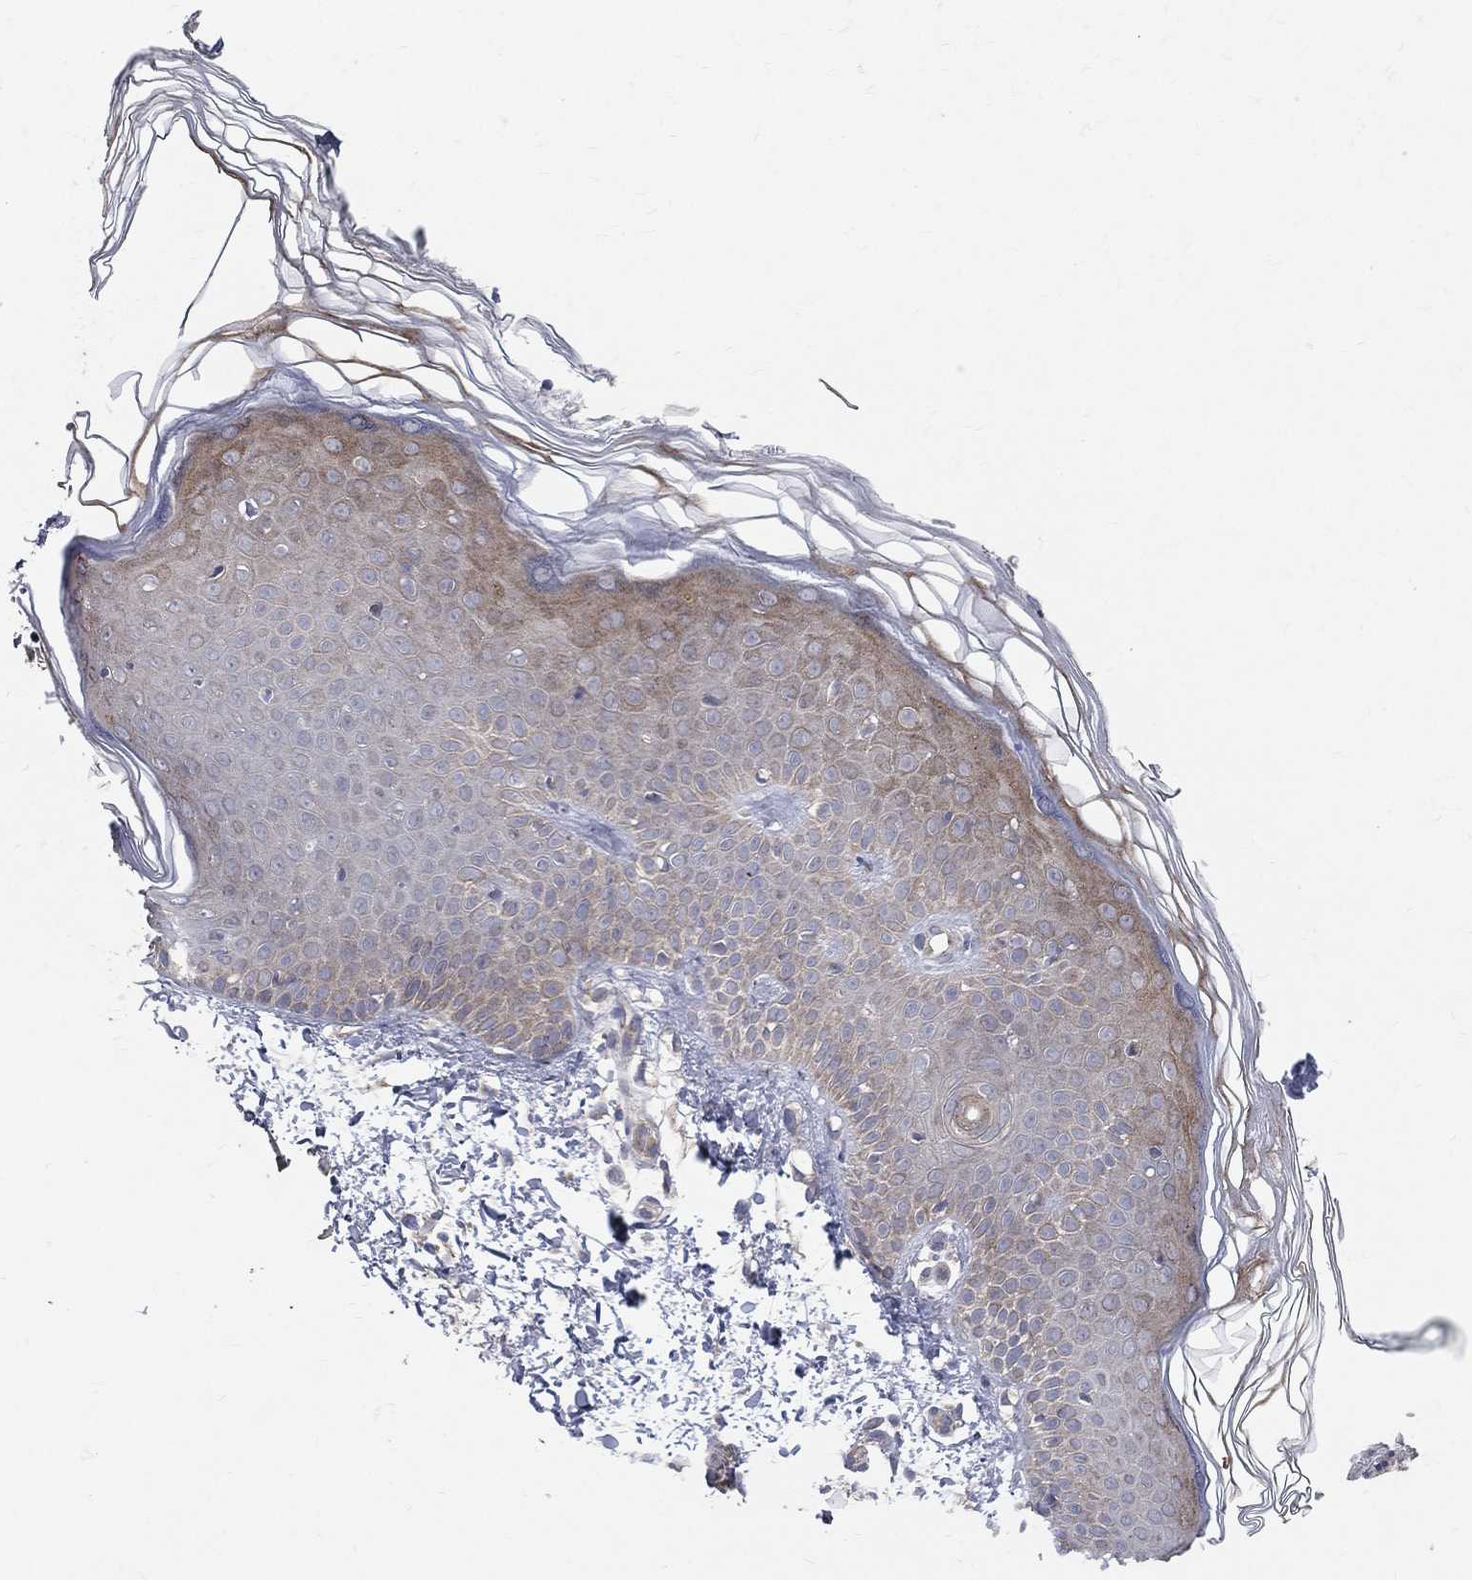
{"staining": {"intensity": "negative", "quantity": "none", "location": "none"}, "tissue": "skin", "cell_type": "Fibroblasts", "image_type": "normal", "snomed": [{"axis": "morphology", "description": "Normal tissue, NOS"}, {"axis": "topography", "description": "Skin"}], "caption": "Immunohistochemistry of normal human skin displays no positivity in fibroblasts.", "gene": "POMZP3", "patient": {"sex": "female", "age": 62}}